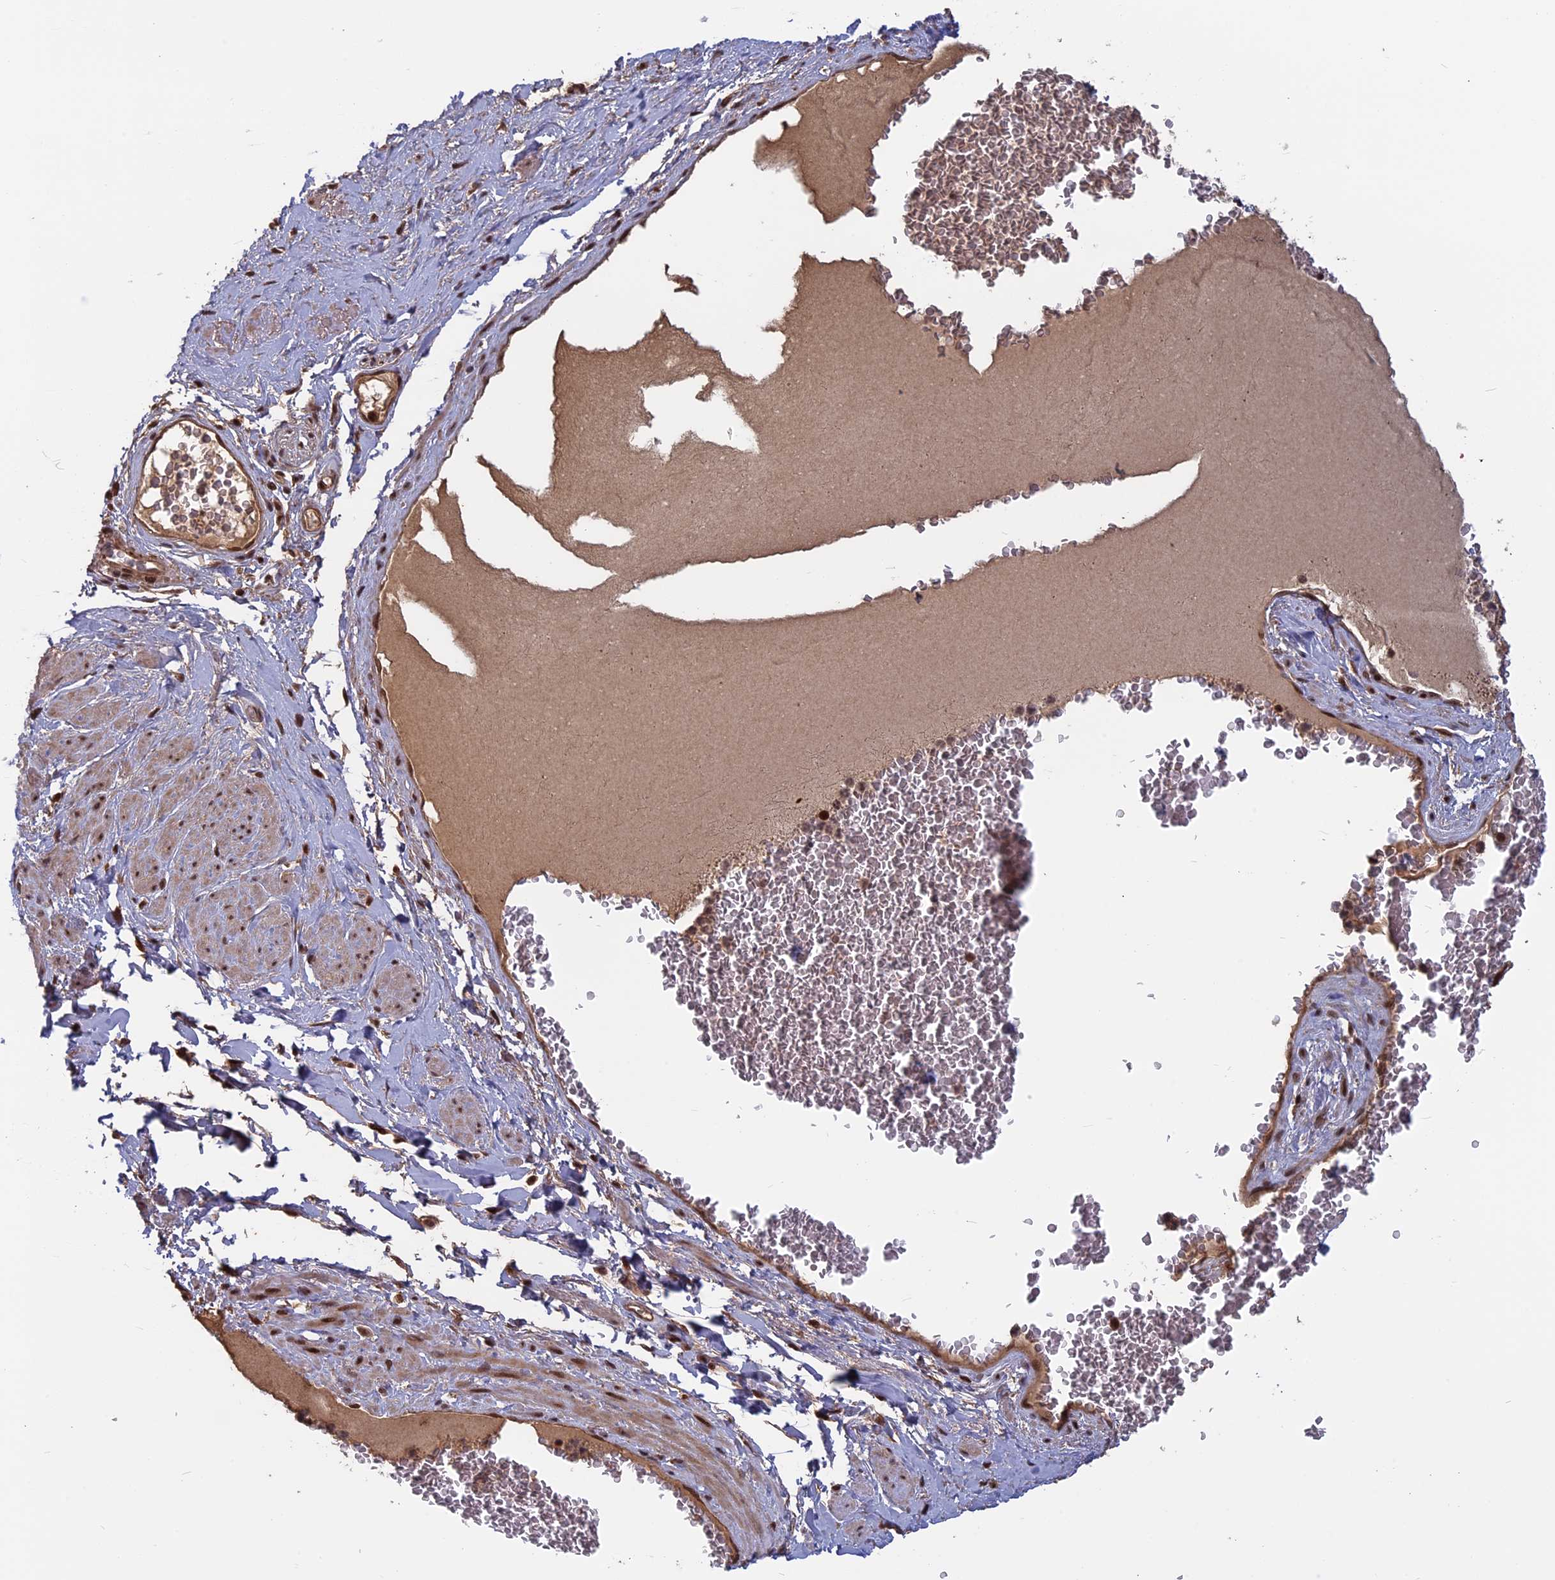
{"staining": {"intensity": "moderate", "quantity": ">75%", "location": "nuclear"}, "tissue": "soft tissue", "cell_type": "Fibroblasts", "image_type": "normal", "snomed": [{"axis": "morphology", "description": "Normal tissue, NOS"}, {"axis": "morphology", "description": "Adenocarcinoma, NOS"}, {"axis": "topography", "description": "Rectum"}, {"axis": "topography", "description": "Vagina"}, {"axis": "topography", "description": "Peripheral nerve tissue"}], "caption": "Protein staining reveals moderate nuclear expression in approximately >75% of fibroblasts in benign soft tissue. (DAB IHC, brown staining for protein, blue staining for nuclei).", "gene": "CACTIN", "patient": {"sex": "female", "age": 71}}